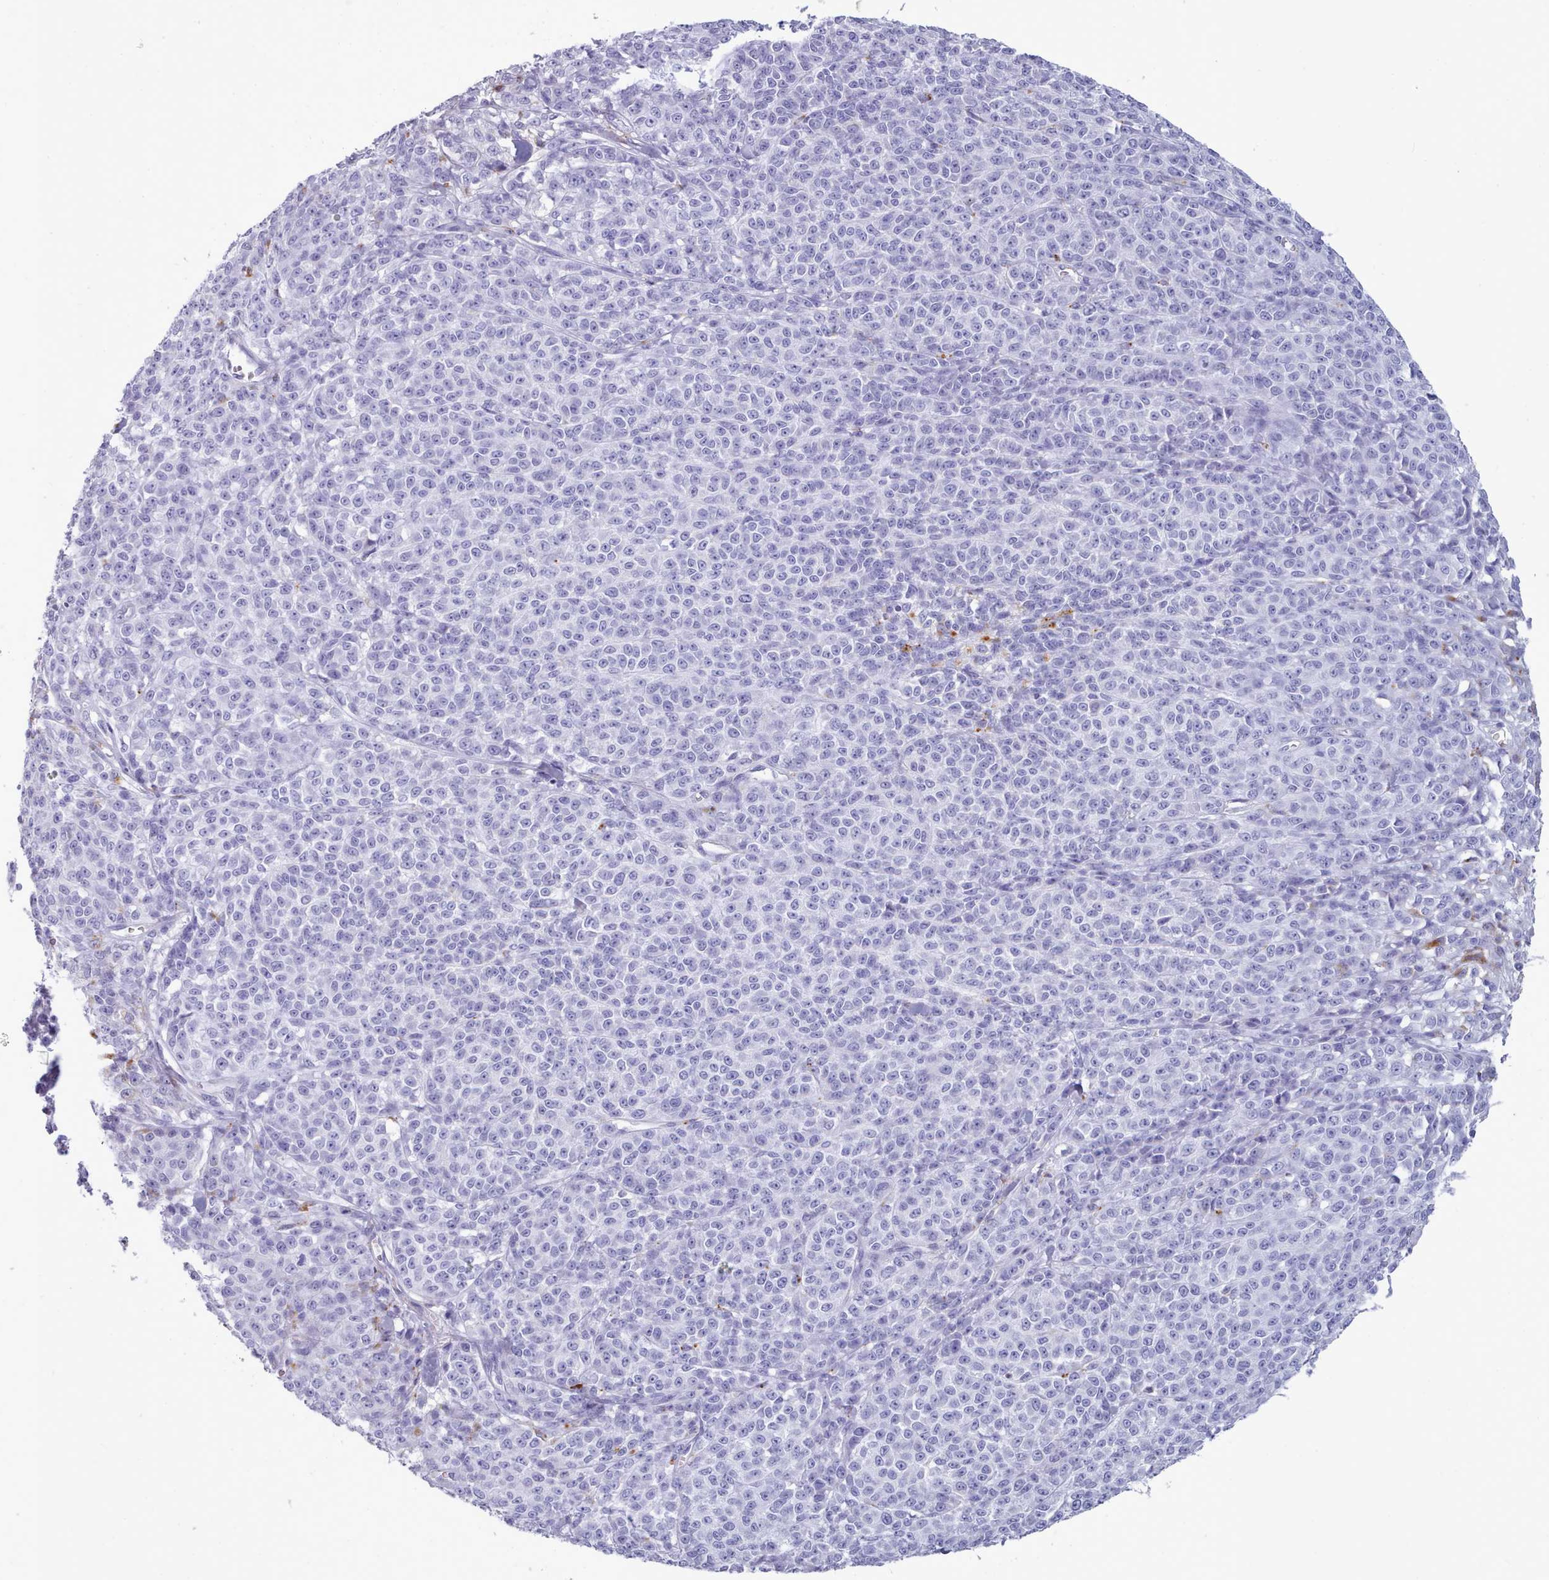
{"staining": {"intensity": "negative", "quantity": "none", "location": "none"}, "tissue": "melanoma", "cell_type": "Tumor cells", "image_type": "cancer", "snomed": [{"axis": "morphology", "description": "Normal tissue, NOS"}, {"axis": "morphology", "description": "Malignant melanoma, NOS"}, {"axis": "topography", "description": "Skin"}], "caption": "DAB immunohistochemical staining of malignant melanoma displays no significant staining in tumor cells. (Brightfield microscopy of DAB (3,3'-diaminobenzidine) IHC at high magnification).", "gene": "GAA", "patient": {"sex": "female", "age": 34}}